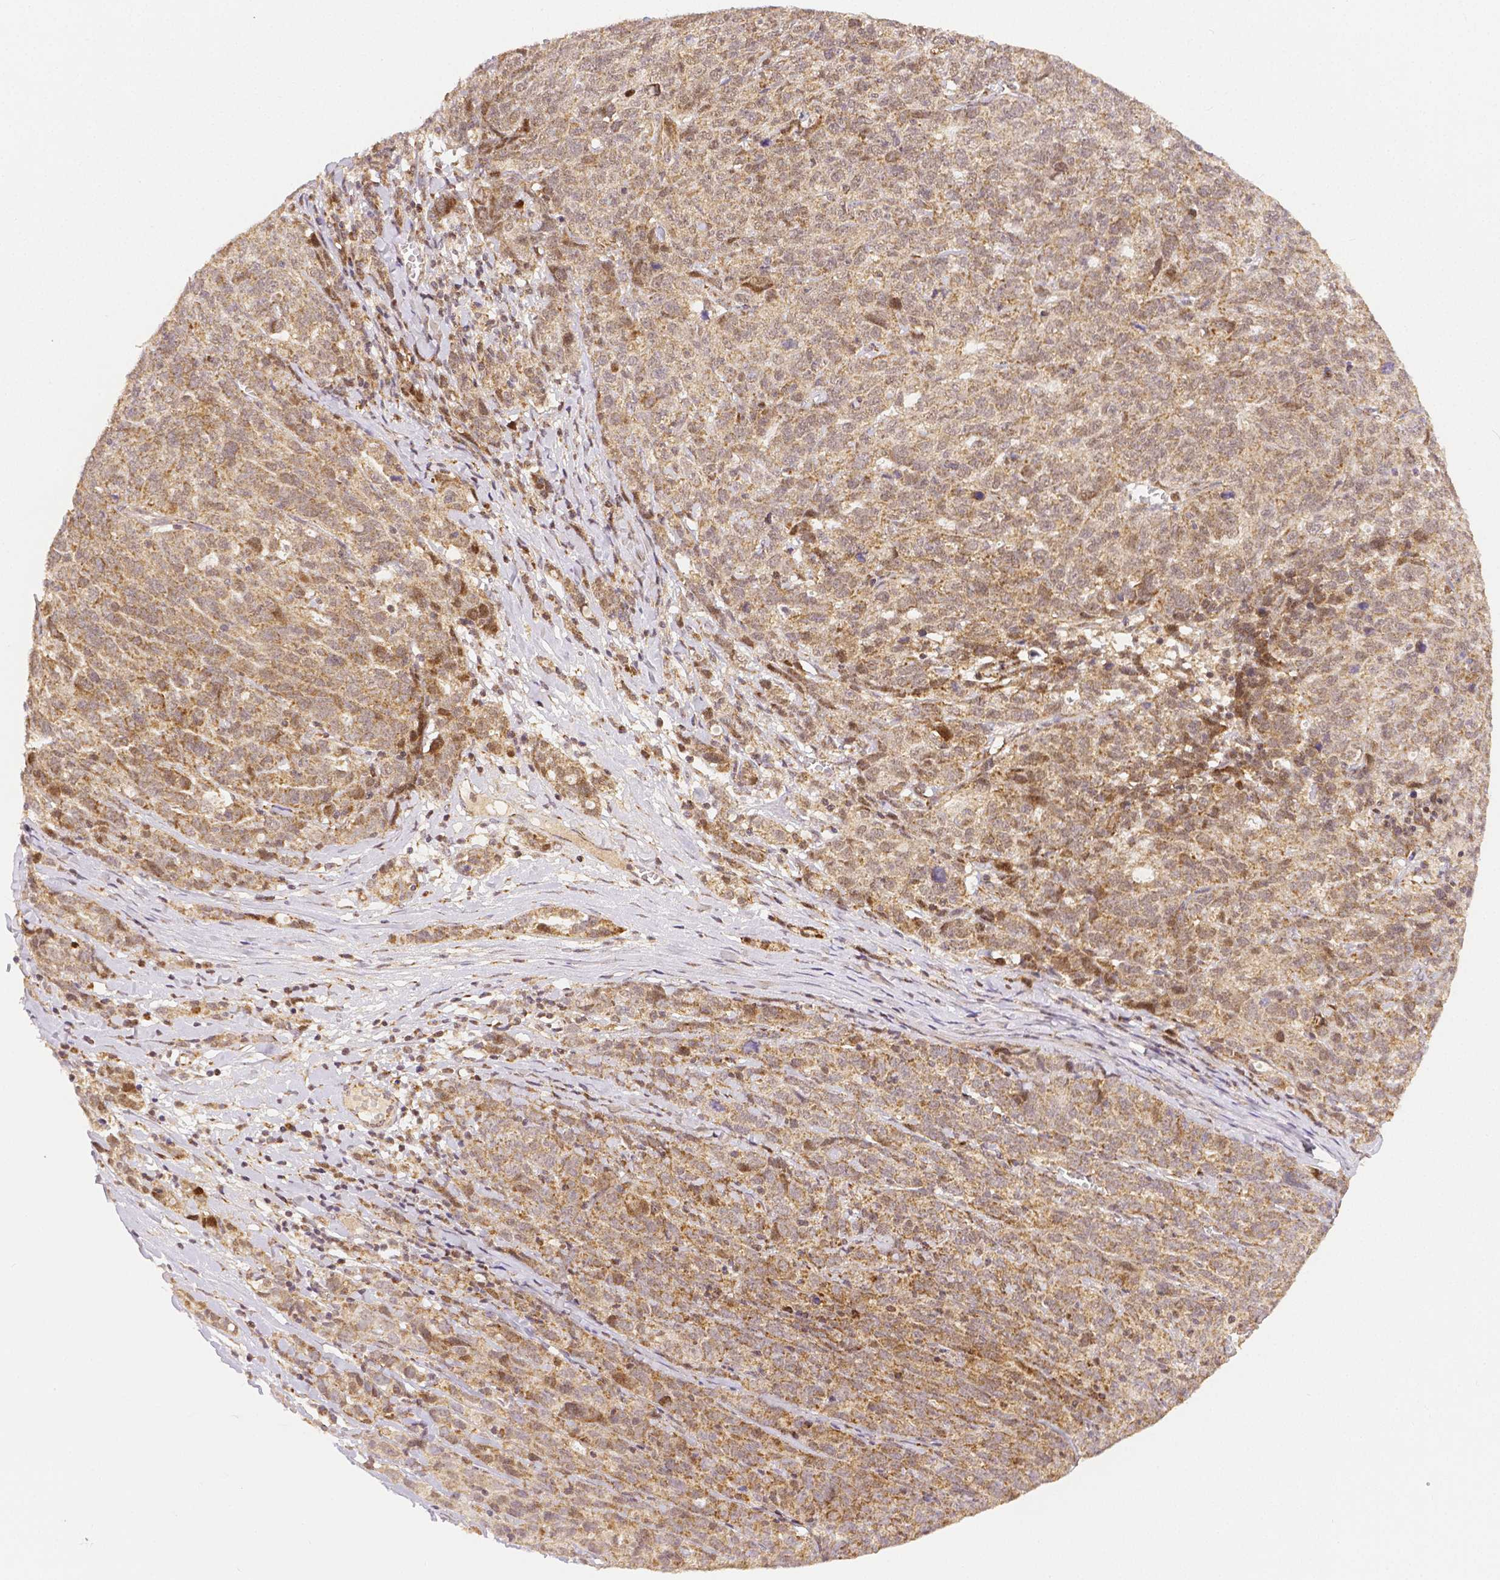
{"staining": {"intensity": "moderate", "quantity": ">75%", "location": "cytoplasmic/membranous,nuclear"}, "tissue": "ovarian cancer", "cell_type": "Tumor cells", "image_type": "cancer", "snomed": [{"axis": "morphology", "description": "Cystadenocarcinoma, serous, NOS"}, {"axis": "topography", "description": "Ovary"}], "caption": "Ovarian cancer (serous cystadenocarcinoma) stained with immunohistochemistry (IHC) demonstrates moderate cytoplasmic/membranous and nuclear positivity in about >75% of tumor cells.", "gene": "RHOT1", "patient": {"sex": "female", "age": 71}}